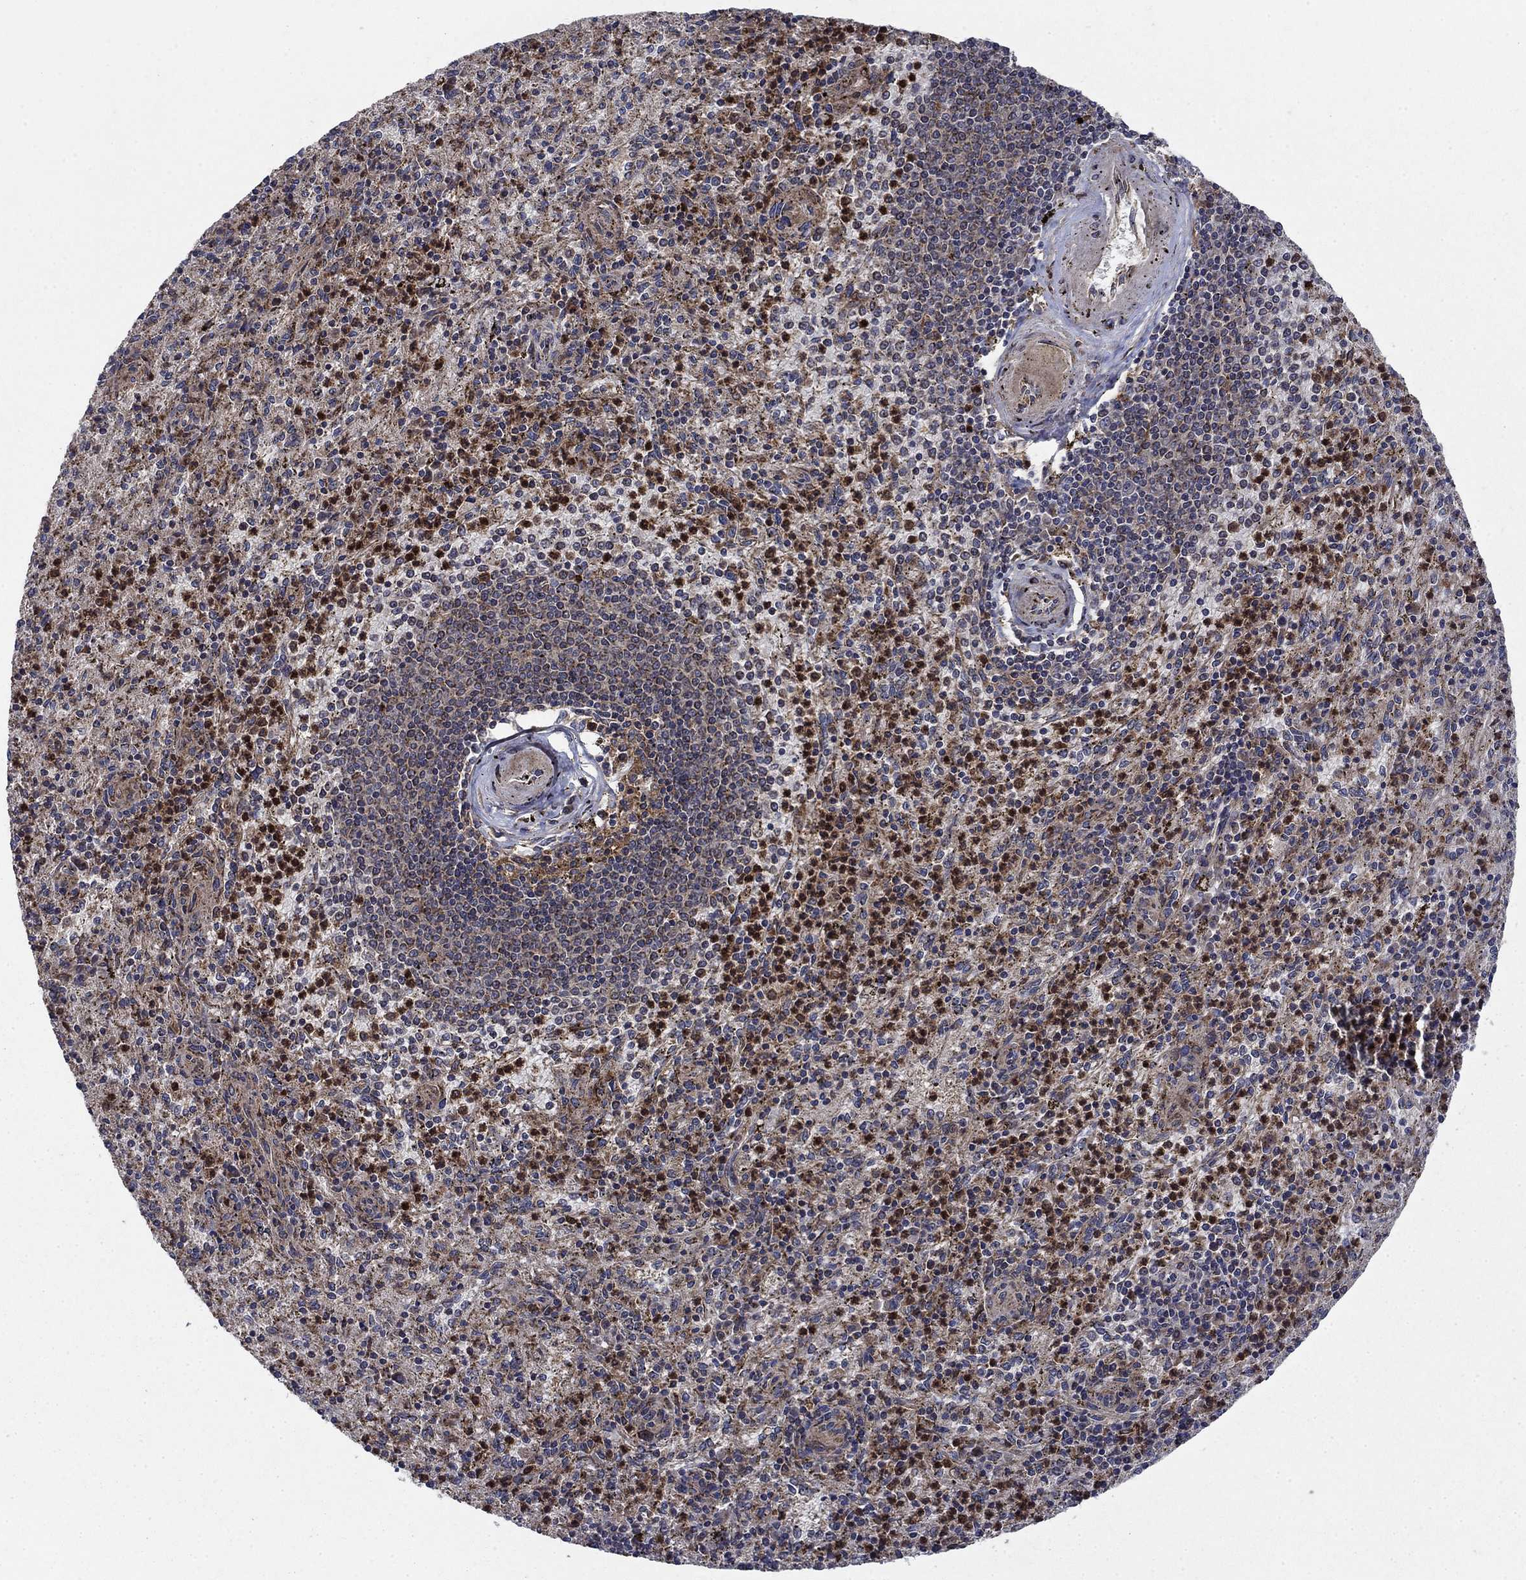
{"staining": {"intensity": "strong", "quantity": "25%-75%", "location": "cytoplasmic/membranous"}, "tissue": "spleen", "cell_type": "Cells in red pulp", "image_type": "normal", "snomed": [{"axis": "morphology", "description": "Normal tissue, NOS"}, {"axis": "topography", "description": "Spleen"}], "caption": "A photomicrograph showing strong cytoplasmic/membranous positivity in about 25%-75% of cells in red pulp in unremarkable spleen, as visualized by brown immunohistochemical staining.", "gene": "RNF19B", "patient": {"sex": "male", "age": 60}}